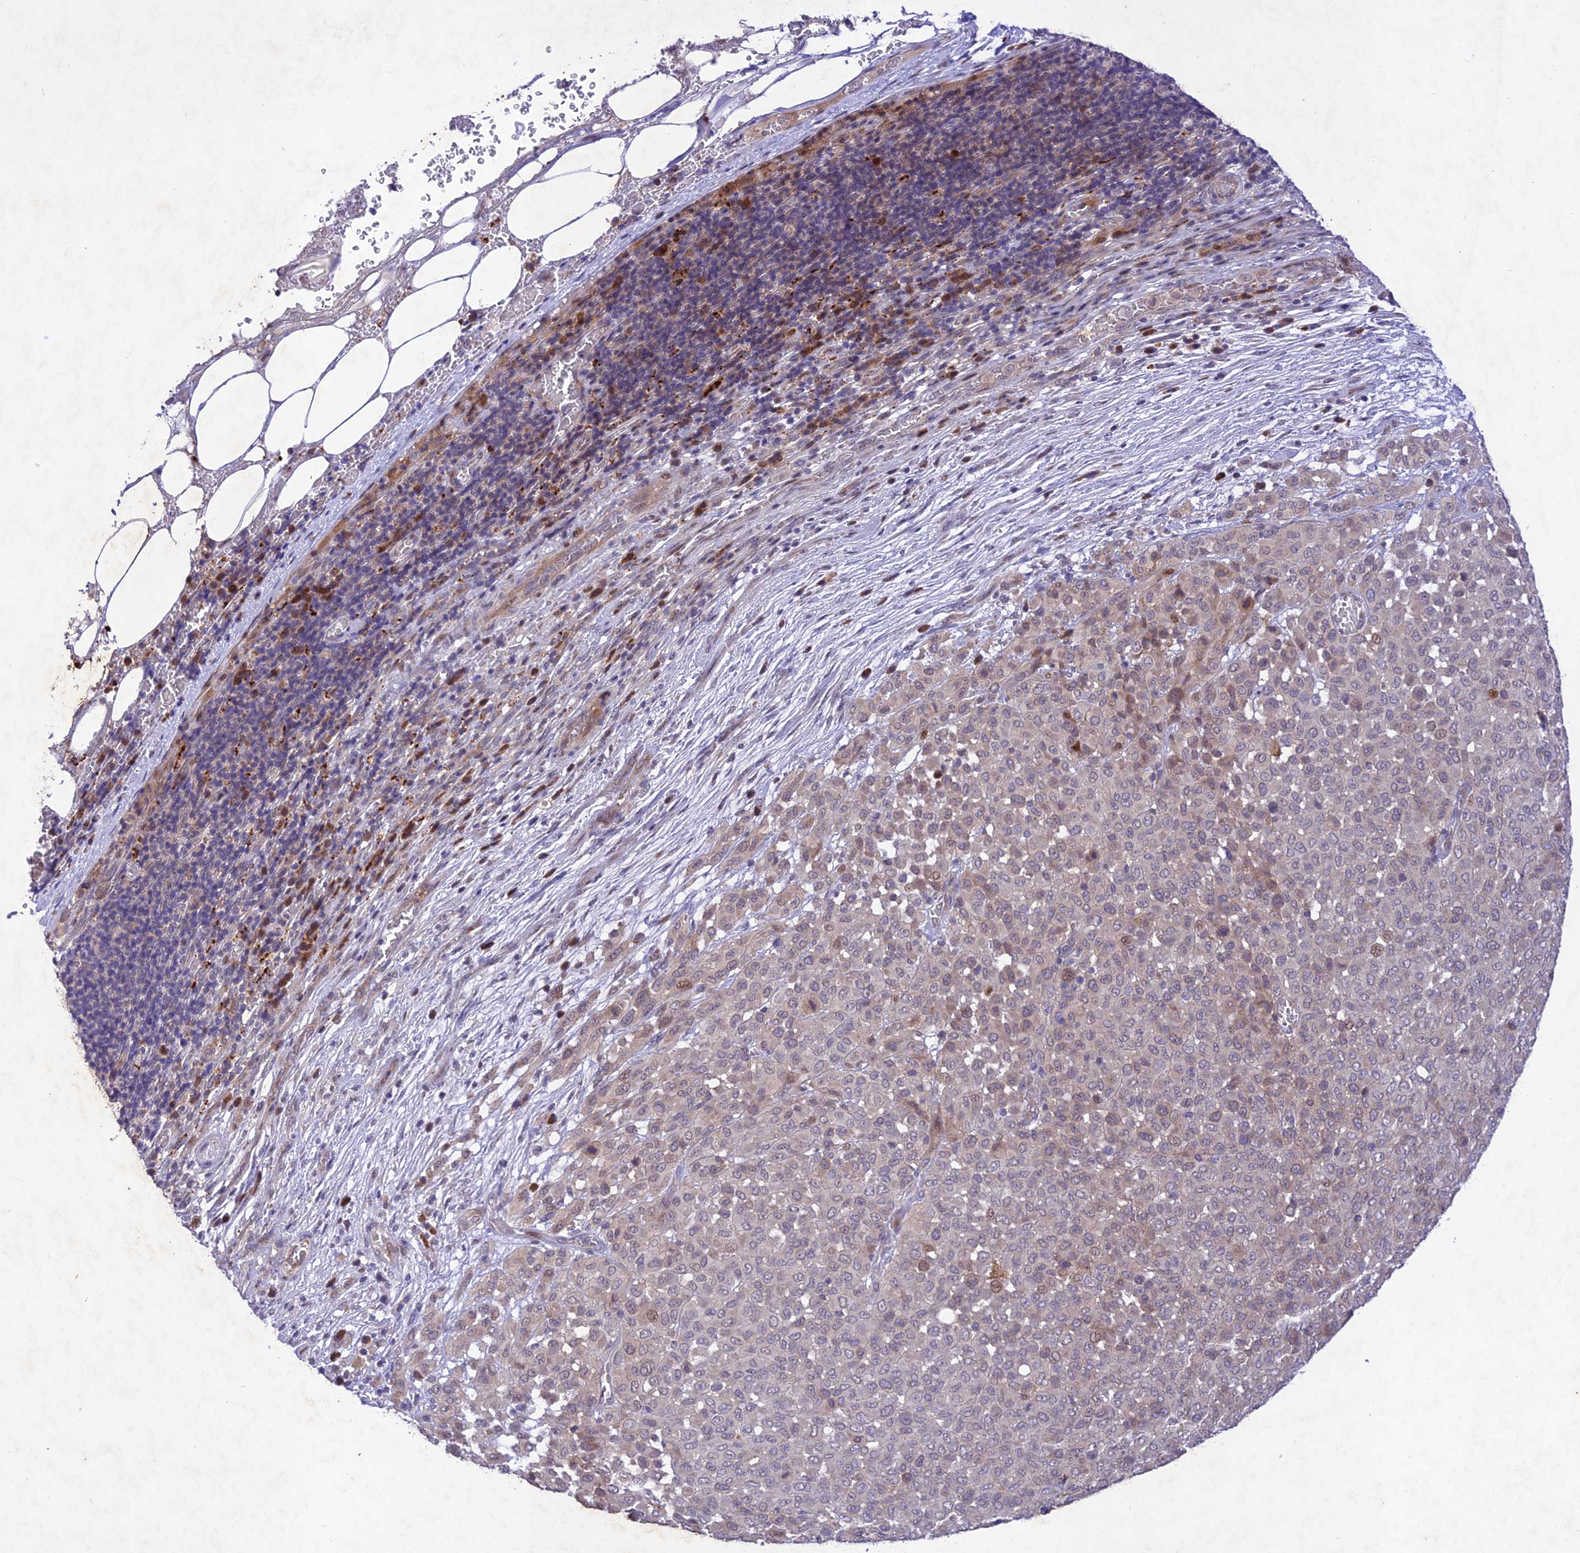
{"staining": {"intensity": "weak", "quantity": "<25%", "location": "cytoplasmic/membranous,nuclear"}, "tissue": "melanoma", "cell_type": "Tumor cells", "image_type": "cancer", "snomed": [{"axis": "morphology", "description": "Malignant melanoma, Metastatic site"}, {"axis": "topography", "description": "Skin"}], "caption": "DAB (3,3'-diaminobenzidine) immunohistochemical staining of malignant melanoma (metastatic site) exhibits no significant expression in tumor cells. (DAB IHC with hematoxylin counter stain).", "gene": "ANKRD52", "patient": {"sex": "female", "age": 81}}